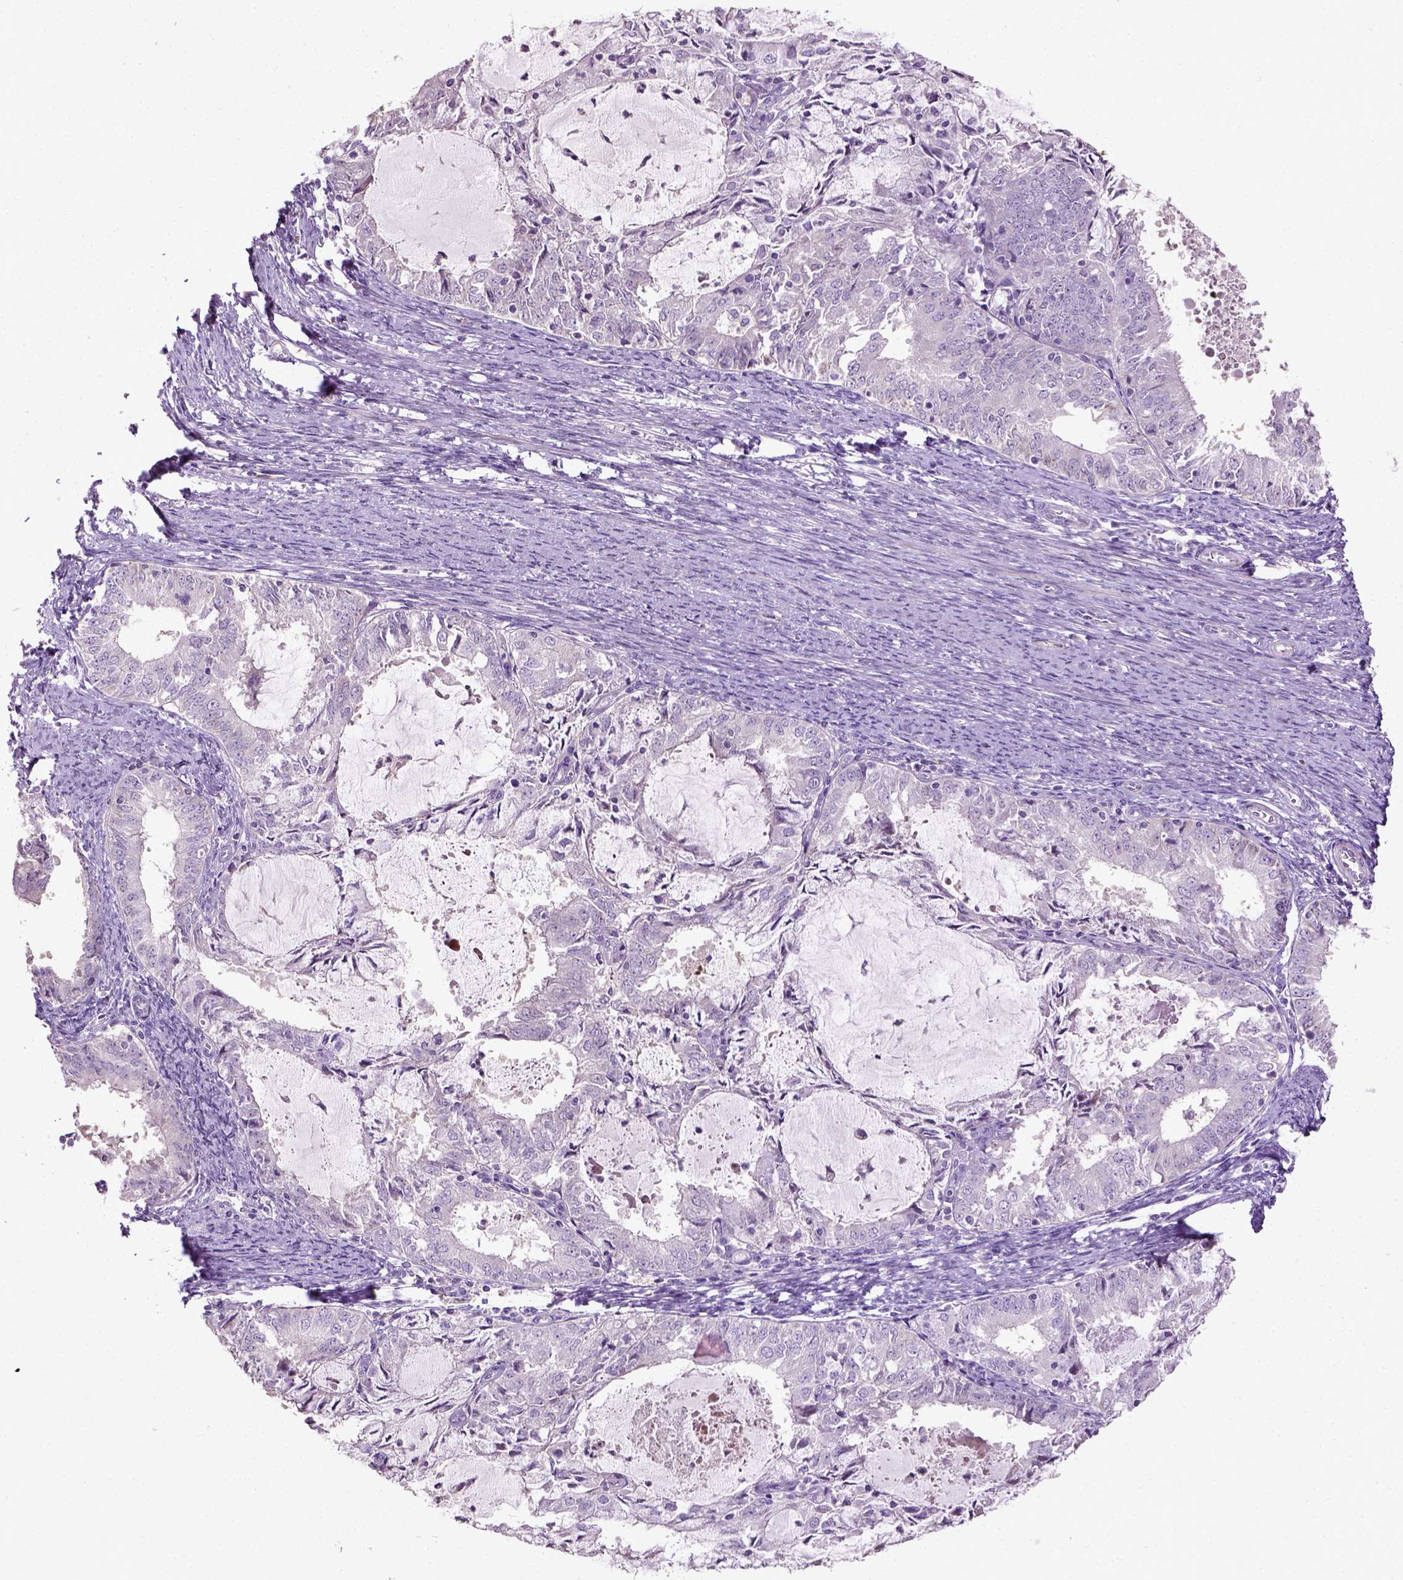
{"staining": {"intensity": "negative", "quantity": "none", "location": "none"}, "tissue": "endometrial cancer", "cell_type": "Tumor cells", "image_type": "cancer", "snomed": [{"axis": "morphology", "description": "Adenocarcinoma, NOS"}, {"axis": "topography", "description": "Endometrium"}], "caption": "An image of endometrial cancer (adenocarcinoma) stained for a protein exhibits no brown staining in tumor cells.", "gene": "PKP3", "patient": {"sex": "female", "age": 57}}